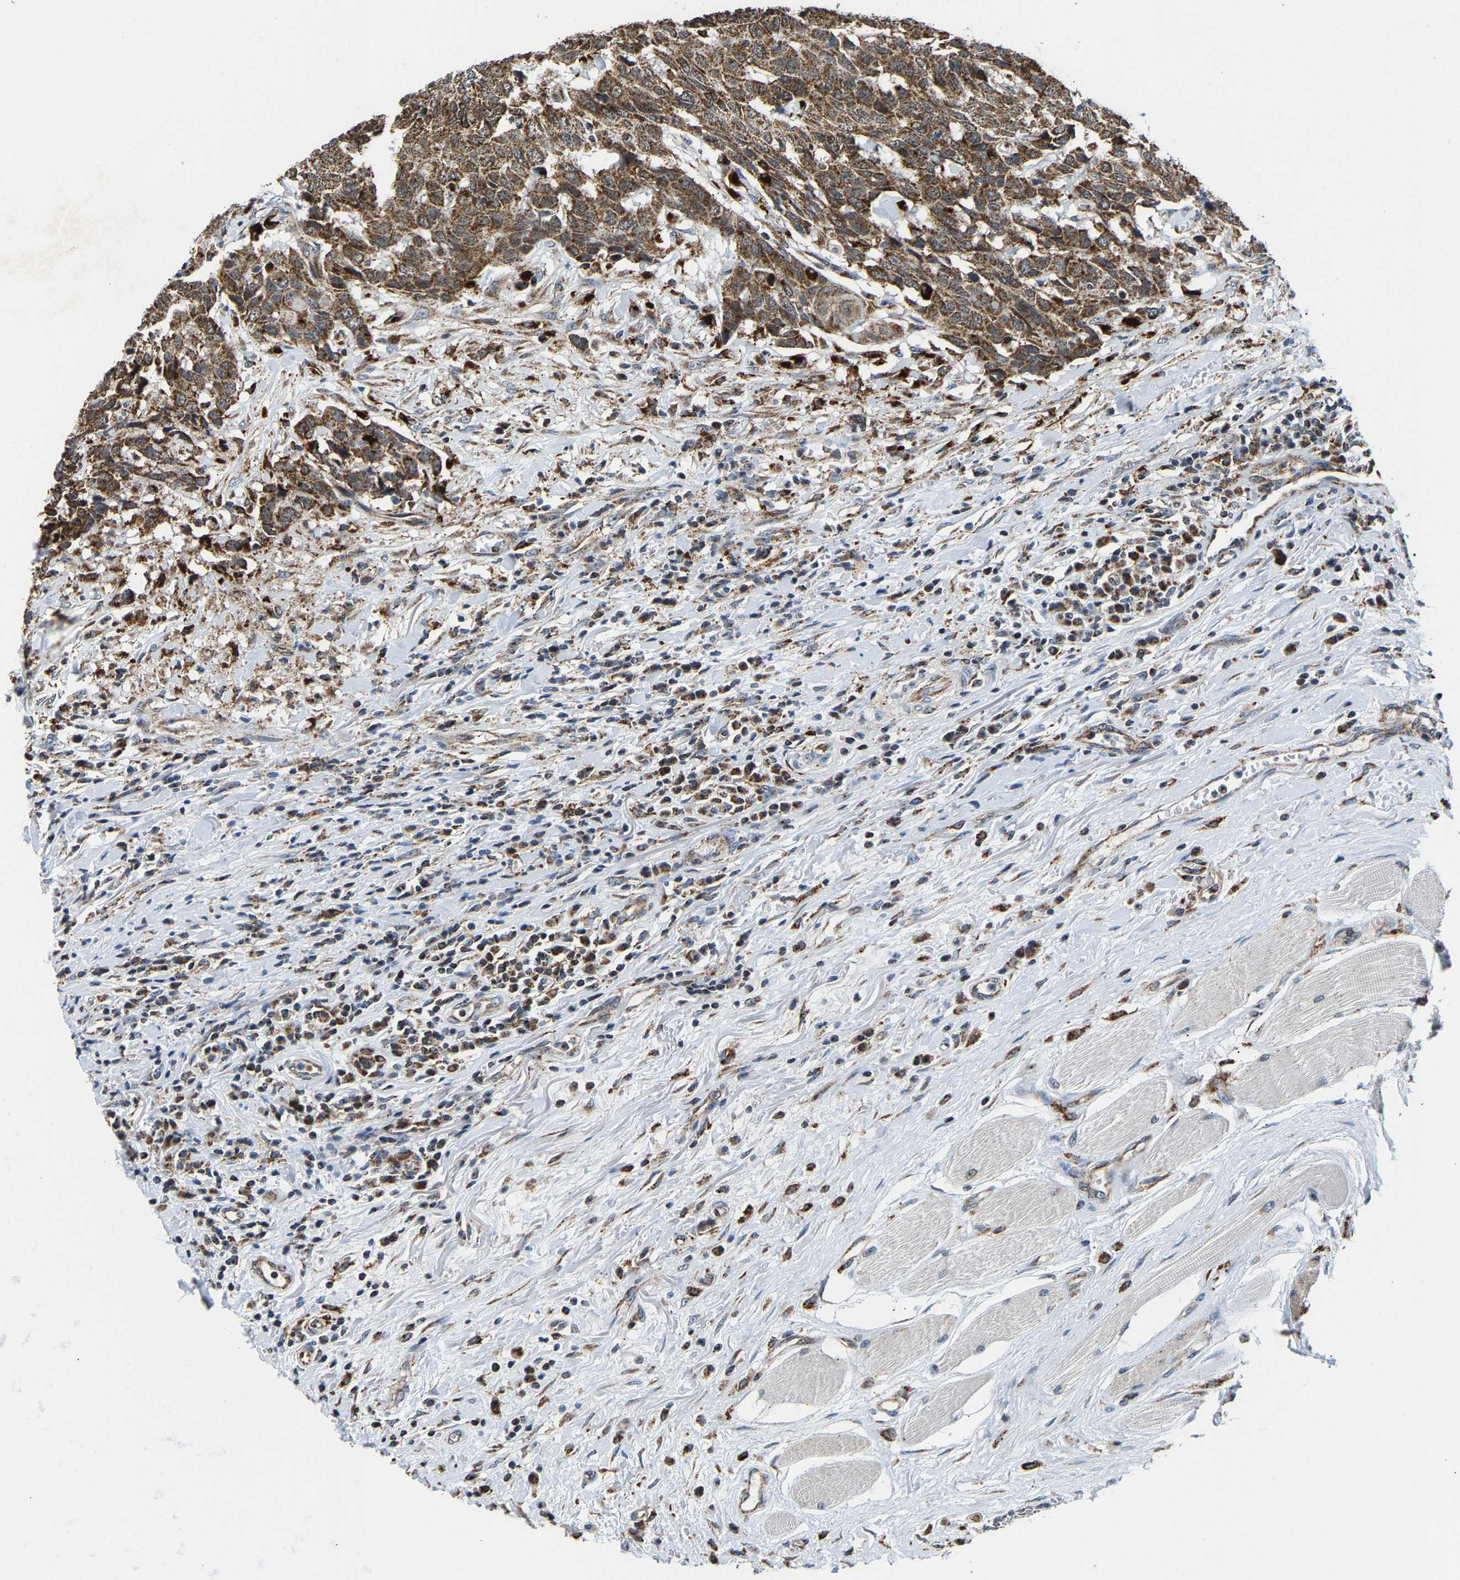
{"staining": {"intensity": "moderate", "quantity": ">75%", "location": "cytoplasmic/membranous"}, "tissue": "head and neck cancer", "cell_type": "Tumor cells", "image_type": "cancer", "snomed": [{"axis": "morphology", "description": "Squamous cell carcinoma, NOS"}, {"axis": "topography", "description": "Head-Neck"}], "caption": "Immunohistochemistry photomicrograph of neoplastic tissue: human head and neck squamous cell carcinoma stained using immunohistochemistry exhibits medium levels of moderate protein expression localized specifically in the cytoplasmic/membranous of tumor cells, appearing as a cytoplasmic/membranous brown color.", "gene": "GIMAP7", "patient": {"sex": "male", "age": 66}}